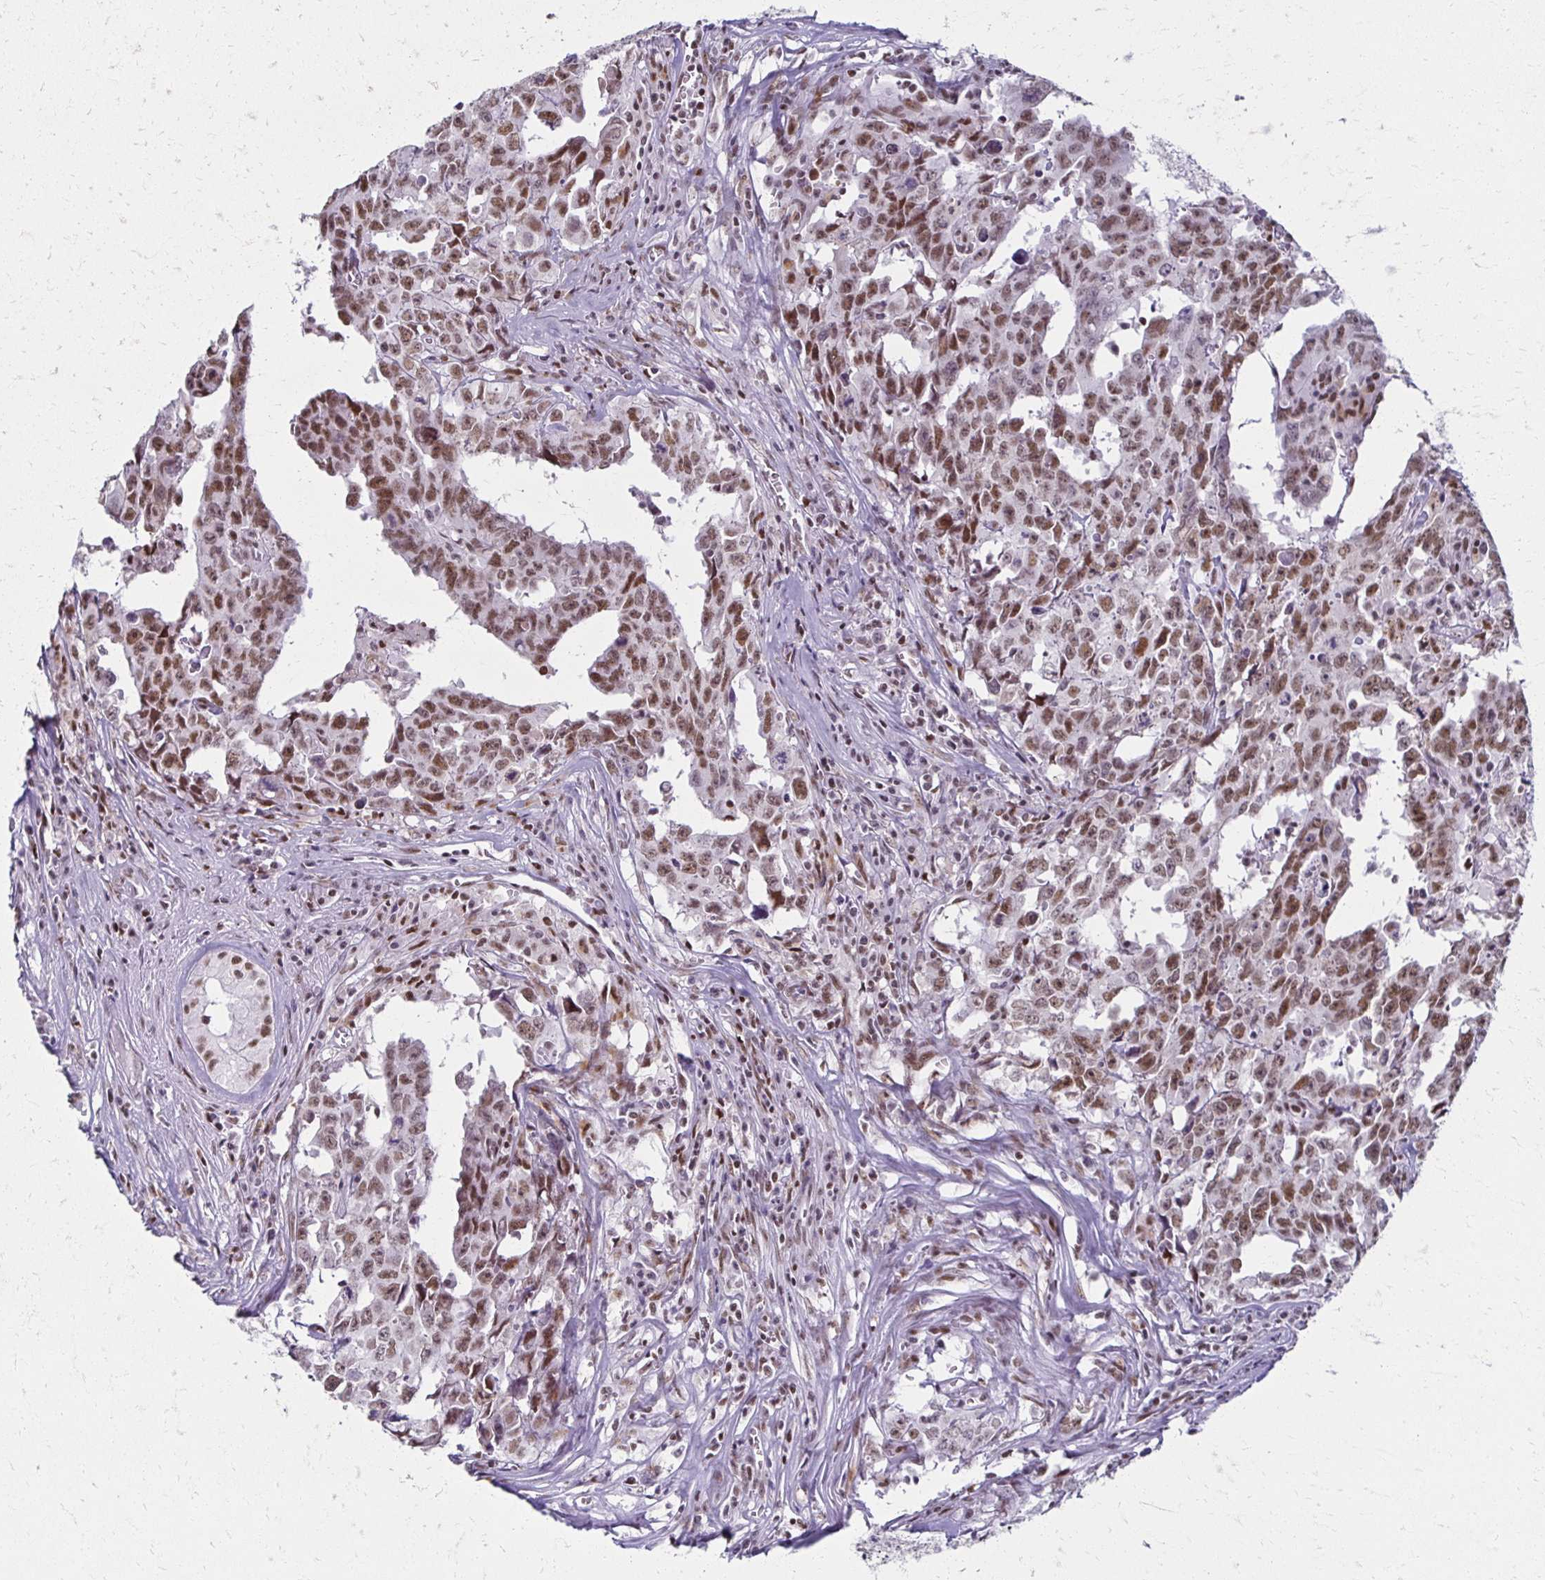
{"staining": {"intensity": "moderate", "quantity": ">75%", "location": "nuclear"}, "tissue": "testis cancer", "cell_type": "Tumor cells", "image_type": "cancer", "snomed": [{"axis": "morphology", "description": "Carcinoma, Embryonal, NOS"}, {"axis": "topography", "description": "Testis"}], "caption": "Human testis cancer (embryonal carcinoma) stained with a protein marker reveals moderate staining in tumor cells.", "gene": "IRF7", "patient": {"sex": "male", "age": 22}}